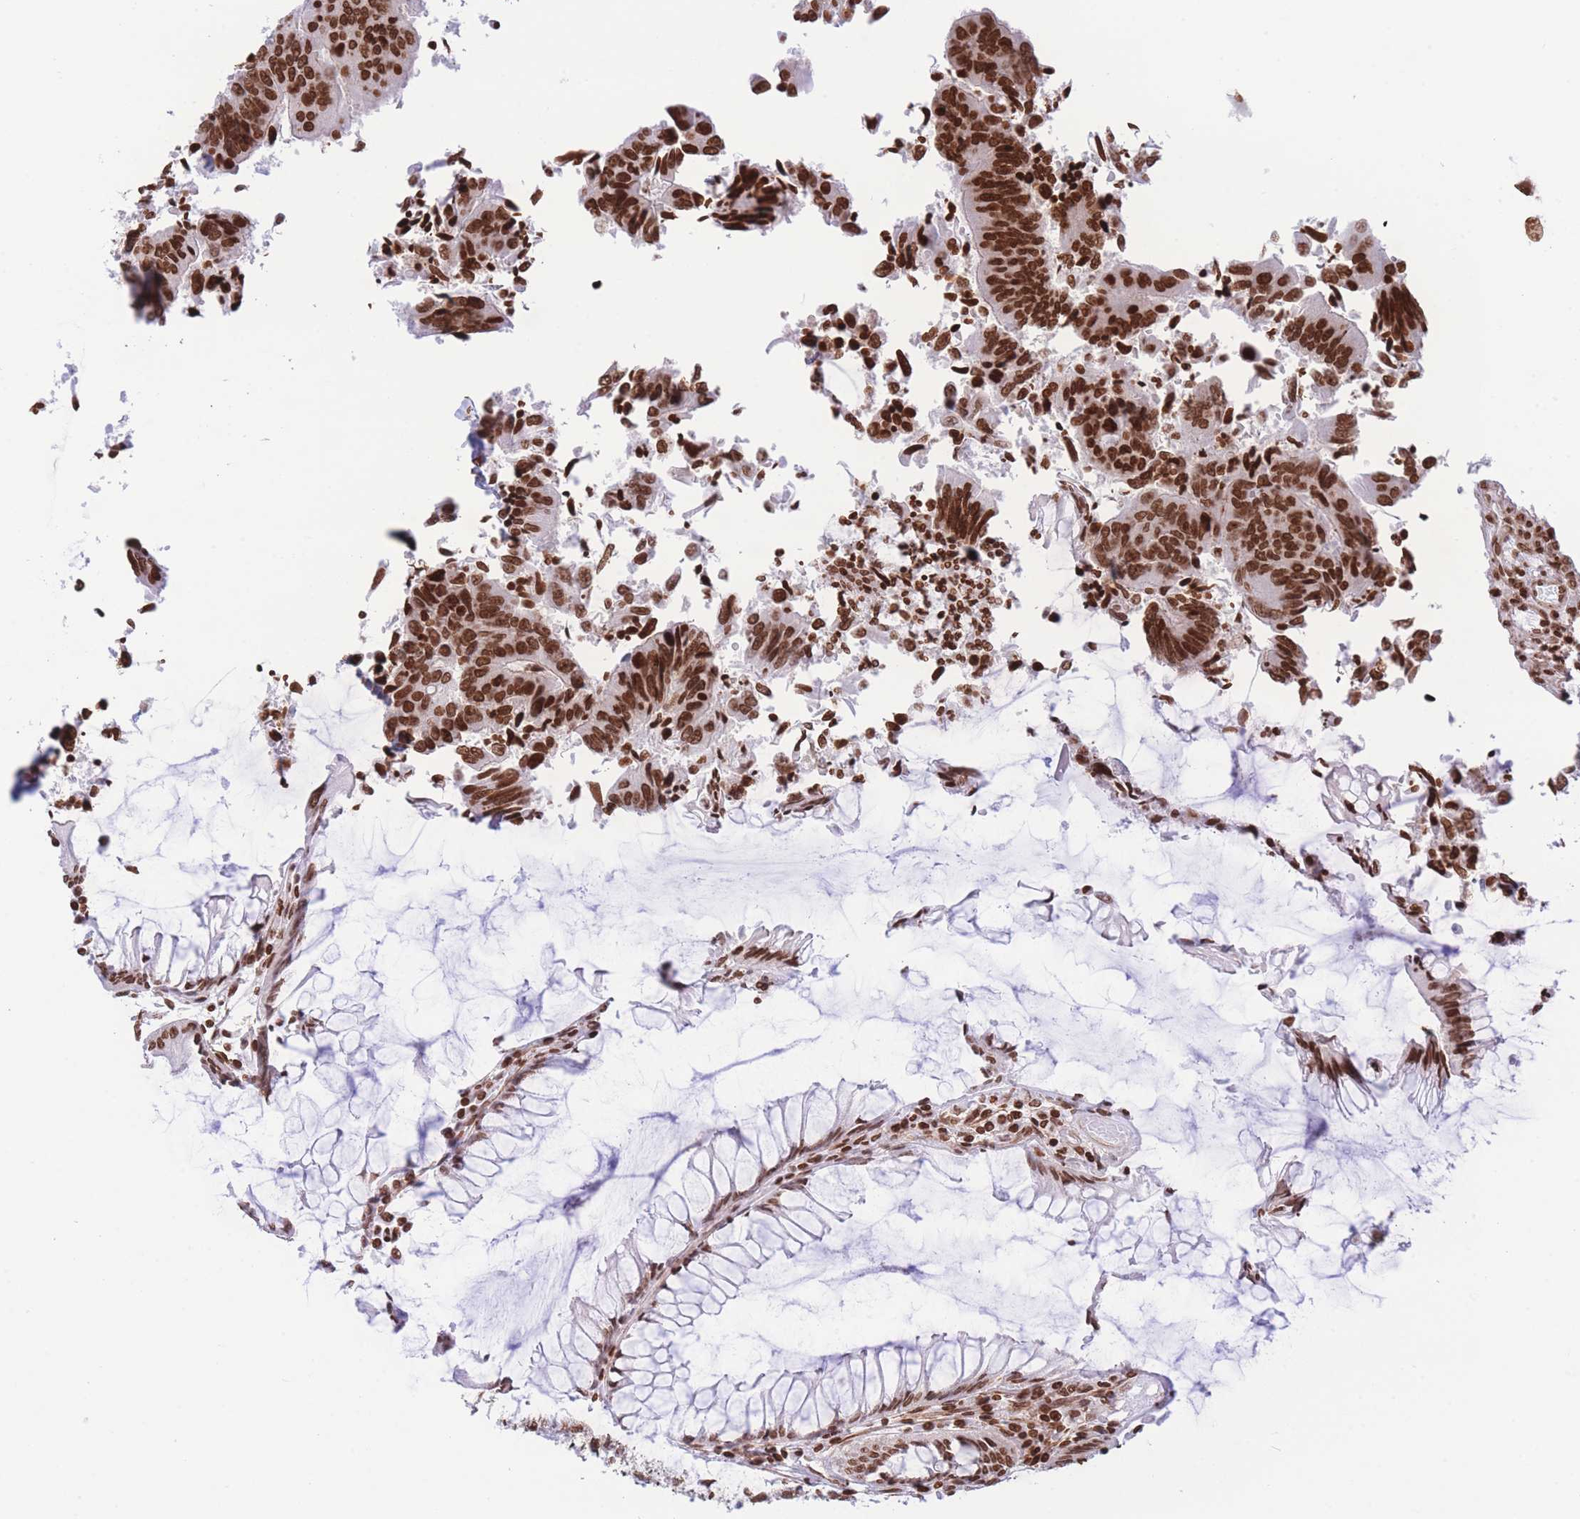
{"staining": {"intensity": "strong", "quantity": ">75%", "location": "nuclear"}, "tissue": "colorectal cancer", "cell_type": "Tumor cells", "image_type": "cancer", "snomed": [{"axis": "morphology", "description": "Adenocarcinoma, NOS"}, {"axis": "topography", "description": "Colon"}], "caption": "DAB immunohistochemical staining of human colorectal cancer displays strong nuclear protein expression in approximately >75% of tumor cells.", "gene": "H2BC11", "patient": {"sex": "female", "age": 67}}